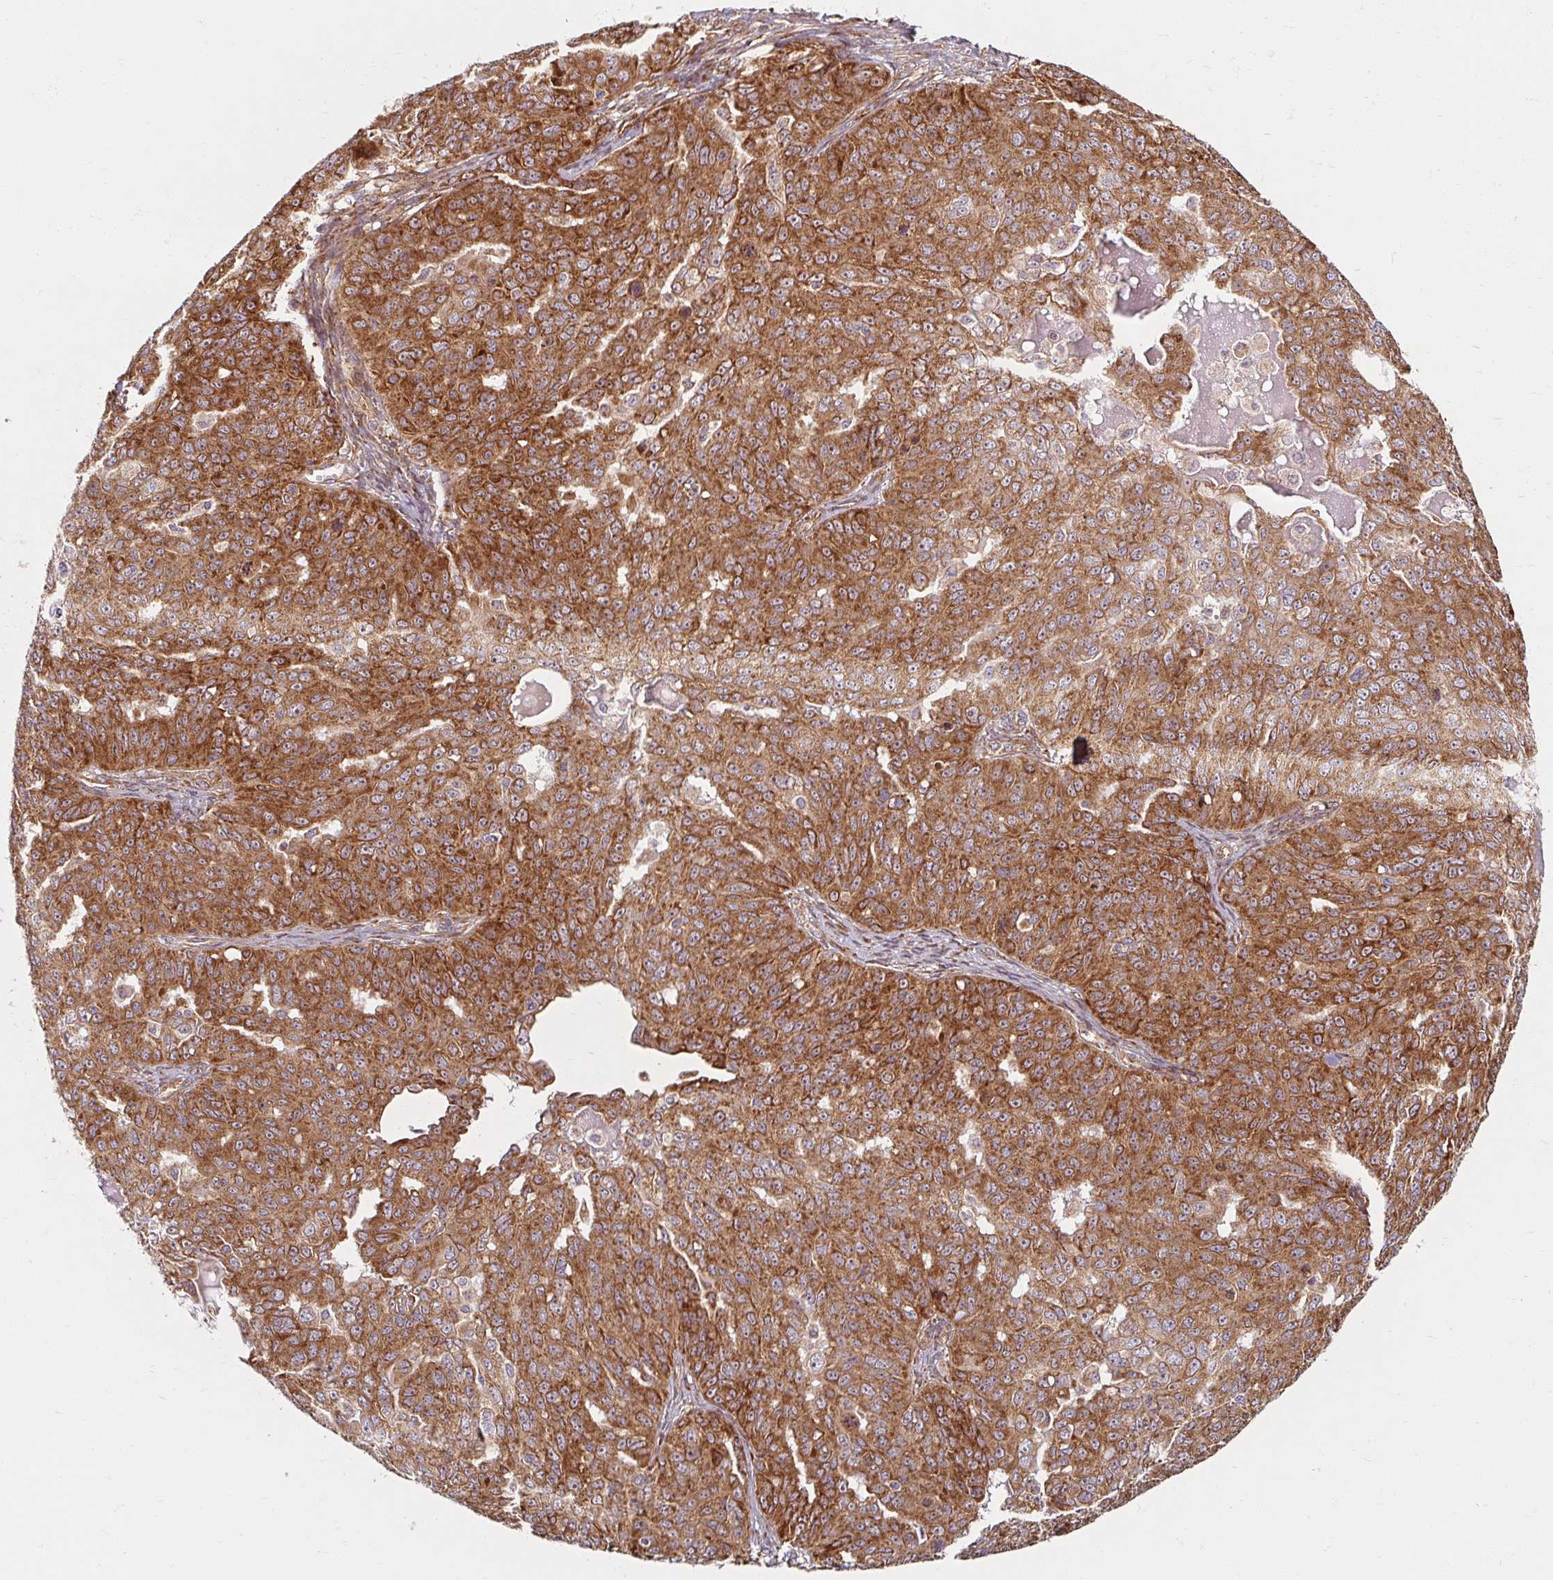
{"staining": {"intensity": "strong", "quantity": ">75%", "location": "cytoplasmic/membranous"}, "tissue": "ovarian cancer", "cell_type": "Tumor cells", "image_type": "cancer", "snomed": [{"axis": "morphology", "description": "Carcinoma, endometroid"}, {"axis": "topography", "description": "Ovary"}], "caption": "High-magnification brightfield microscopy of endometroid carcinoma (ovarian) stained with DAB (brown) and counterstained with hematoxylin (blue). tumor cells exhibit strong cytoplasmic/membranous expression is present in about>75% of cells.", "gene": "BTF3", "patient": {"sex": "female", "age": 70}}